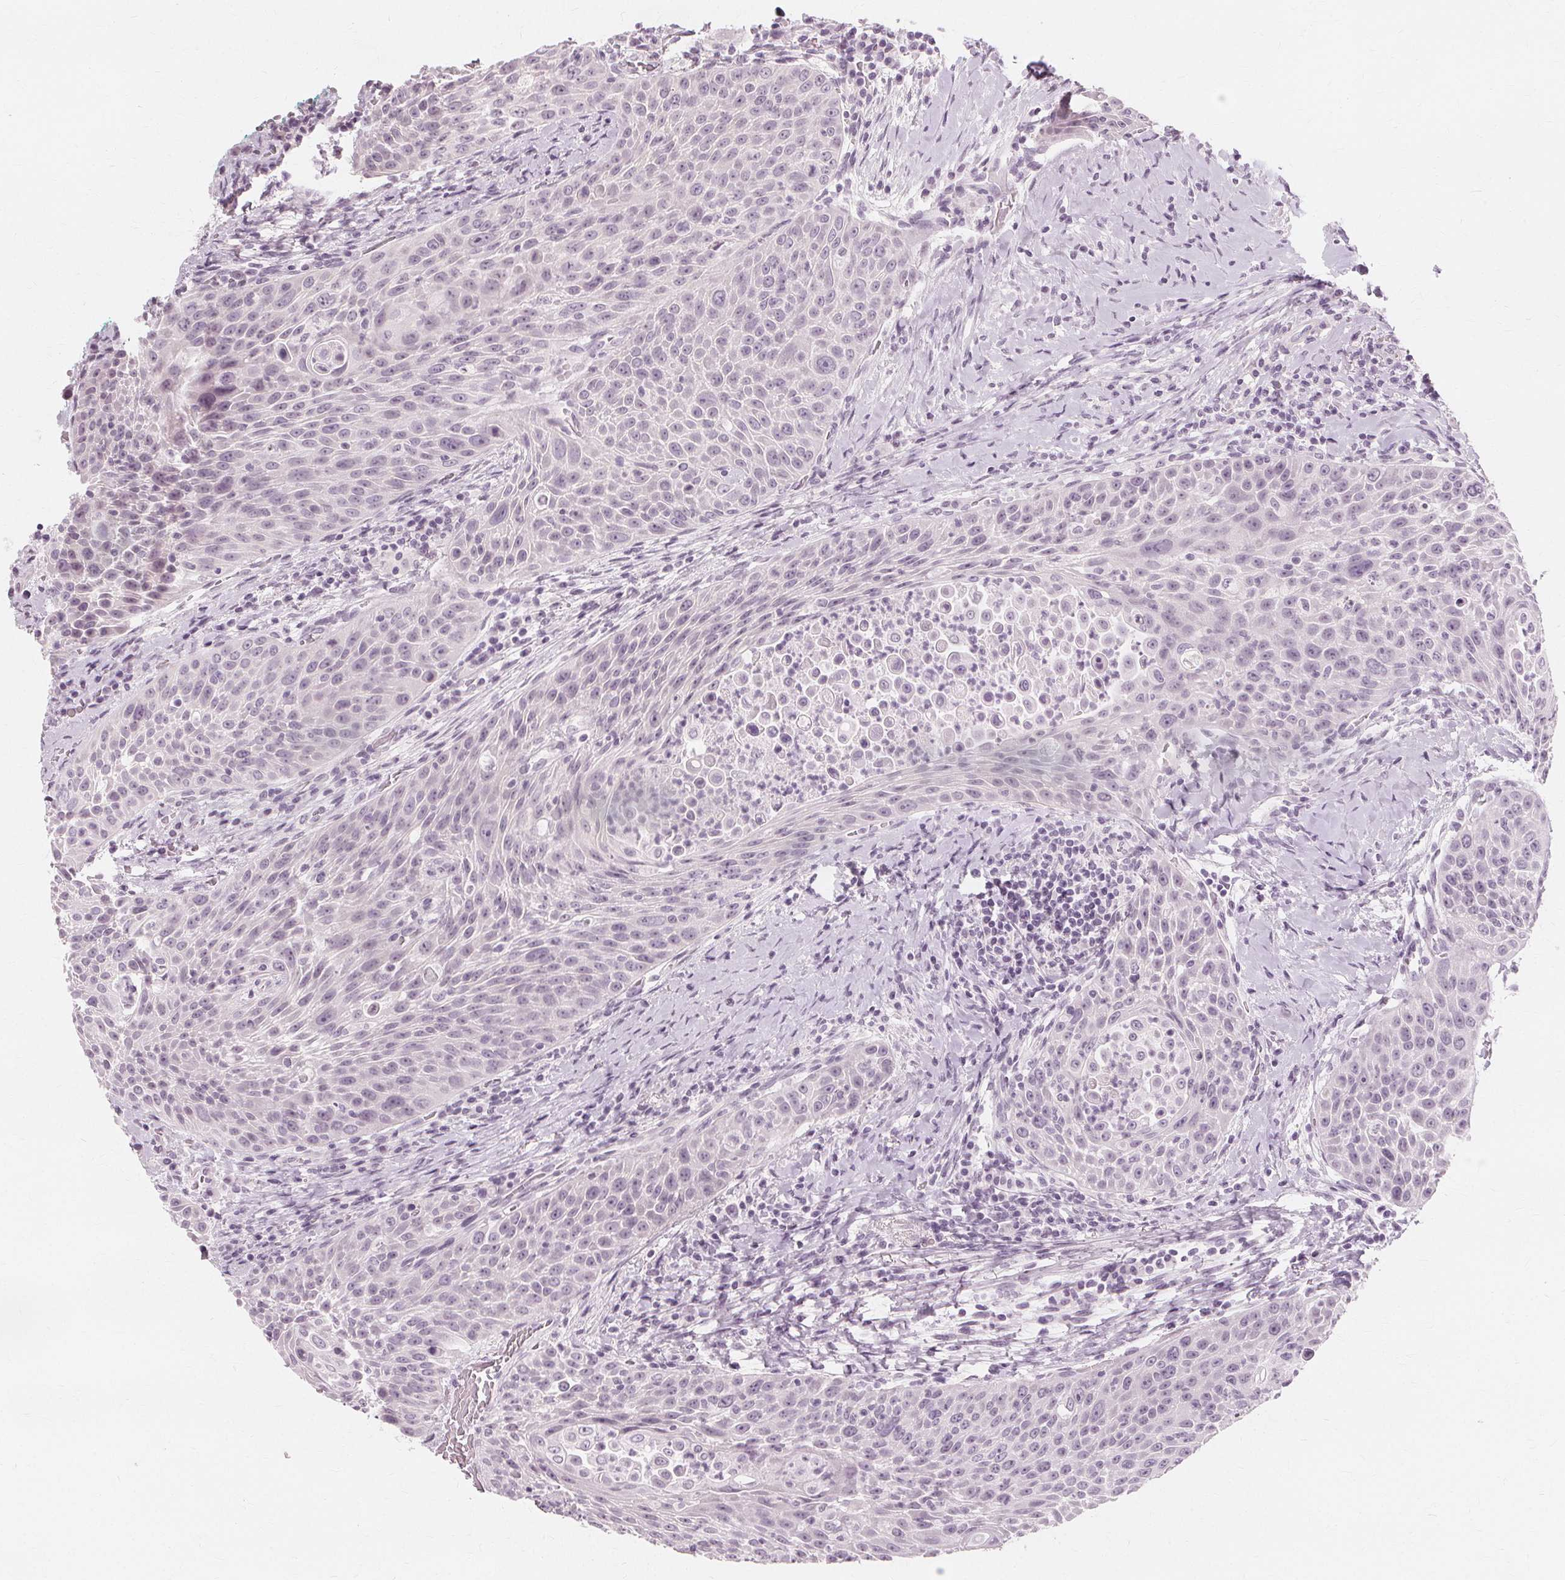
{"staining": {"intensity": "negative", "quantity": "none", "location": "none"}, "tissue": "head and neck cancer", "cell_type": "Tumor cells", "image_type": "cancer", "snomed": [{"axis": "morphology", "description": "Squamous cell carcinoma, NOS"}, {"axis": "topography", "description": "Head-Neck"}], "caption": "Immunohistochemical staining of human head and neck cancer (squamous cell carcinoma) displays no significant positivity in tumor cells.", "gene": "NXPE1", "patient": {"sex": "male", "age": 69}}